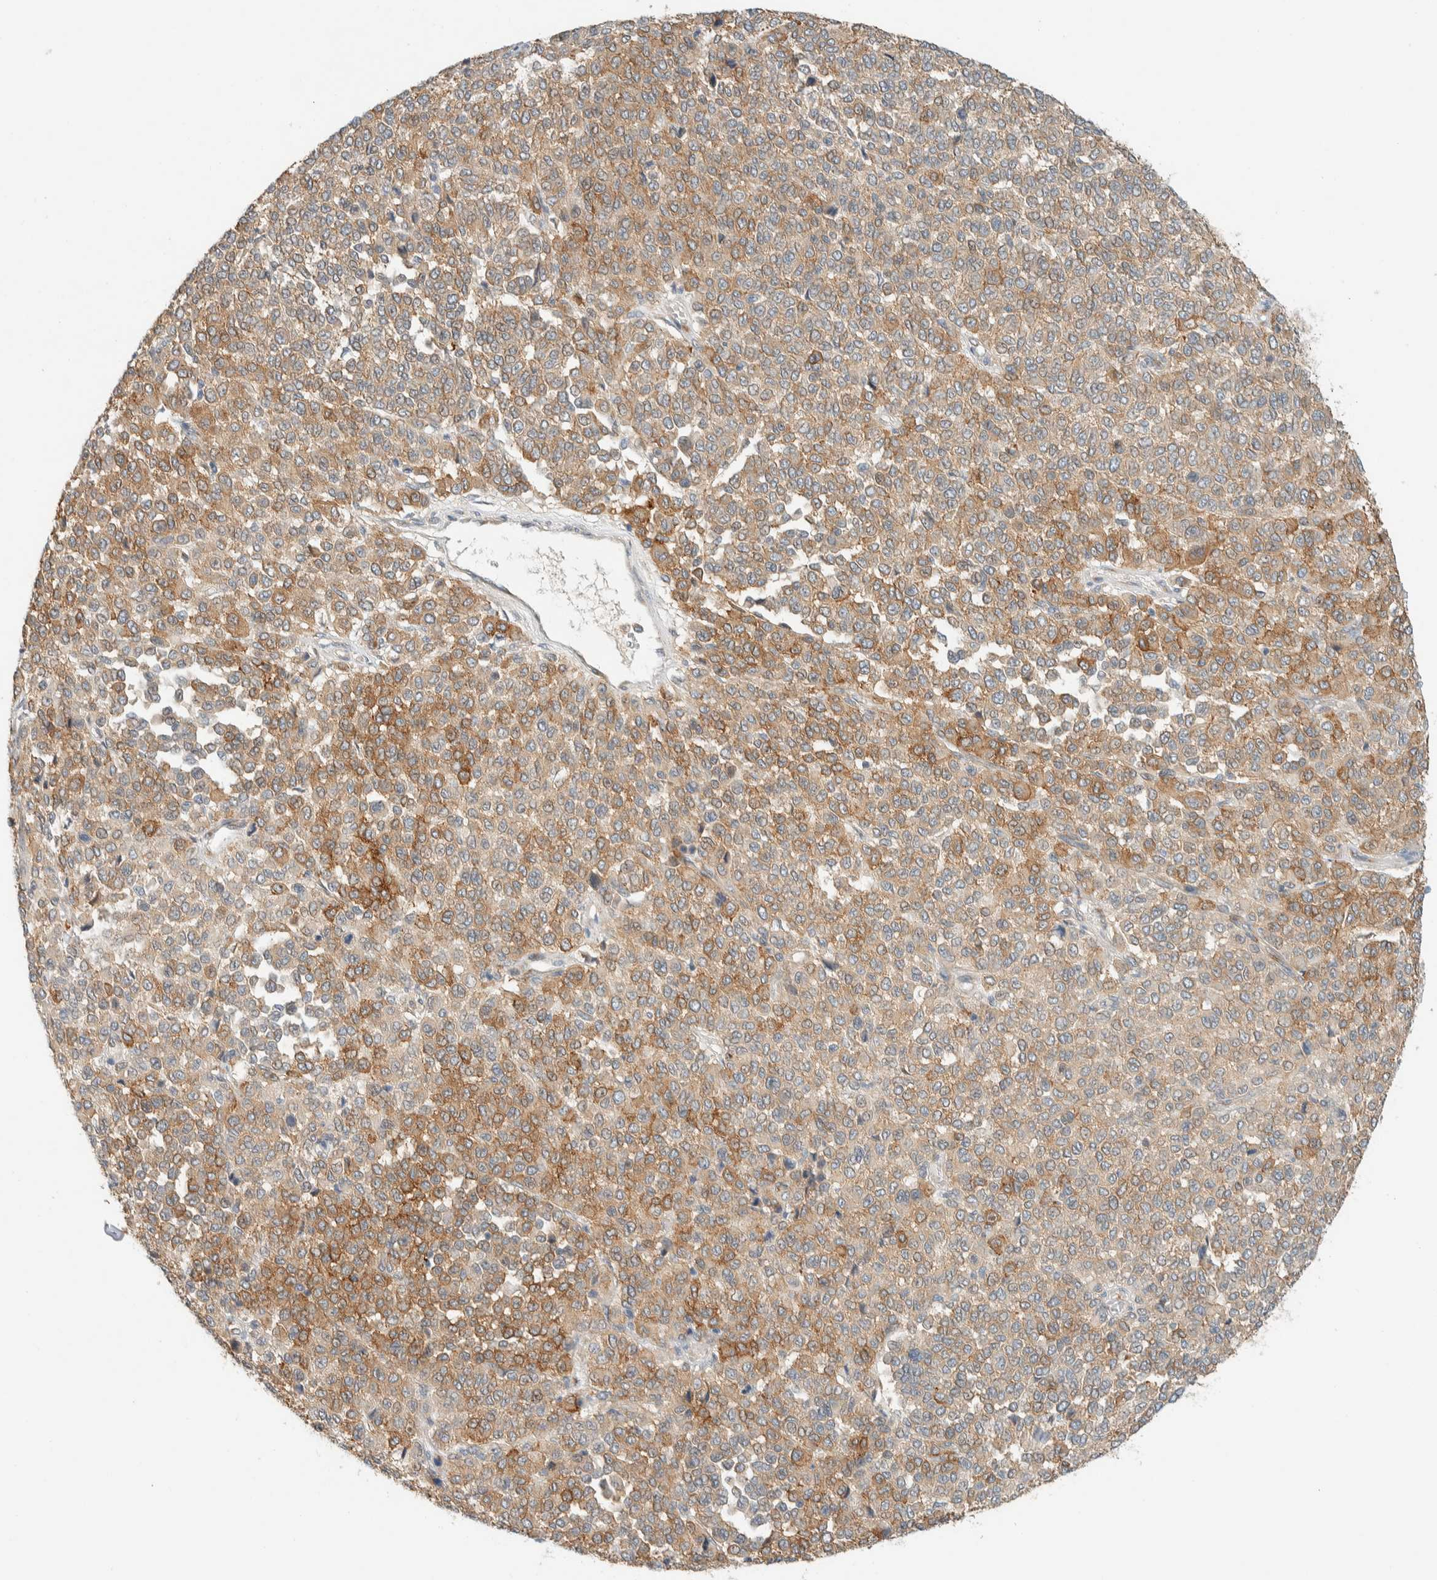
{"staining": {"intensity": "moderate", "quantity": ">75%", "location": "cytoplasmic/membranous"}, "tissue": "melanoma", "cell_type": "Tumor cells", "image_type": "cancer", "snomed": [{"axis": "morphology", "description": "Malignant melanoma, Metastatic site"}, {"axis": "topography", "description": "Pancreas"}], "caption": "Brown immunohistochemical staining in human melanoma shows moderate cytoplasmic/membranous staining in about >75% of tumor cells. The protein of interest is shown in brown color, while the nuclei are stained blue.", "gene": "TMEM184B", "patient": {"sex": "female", "age": 30}}